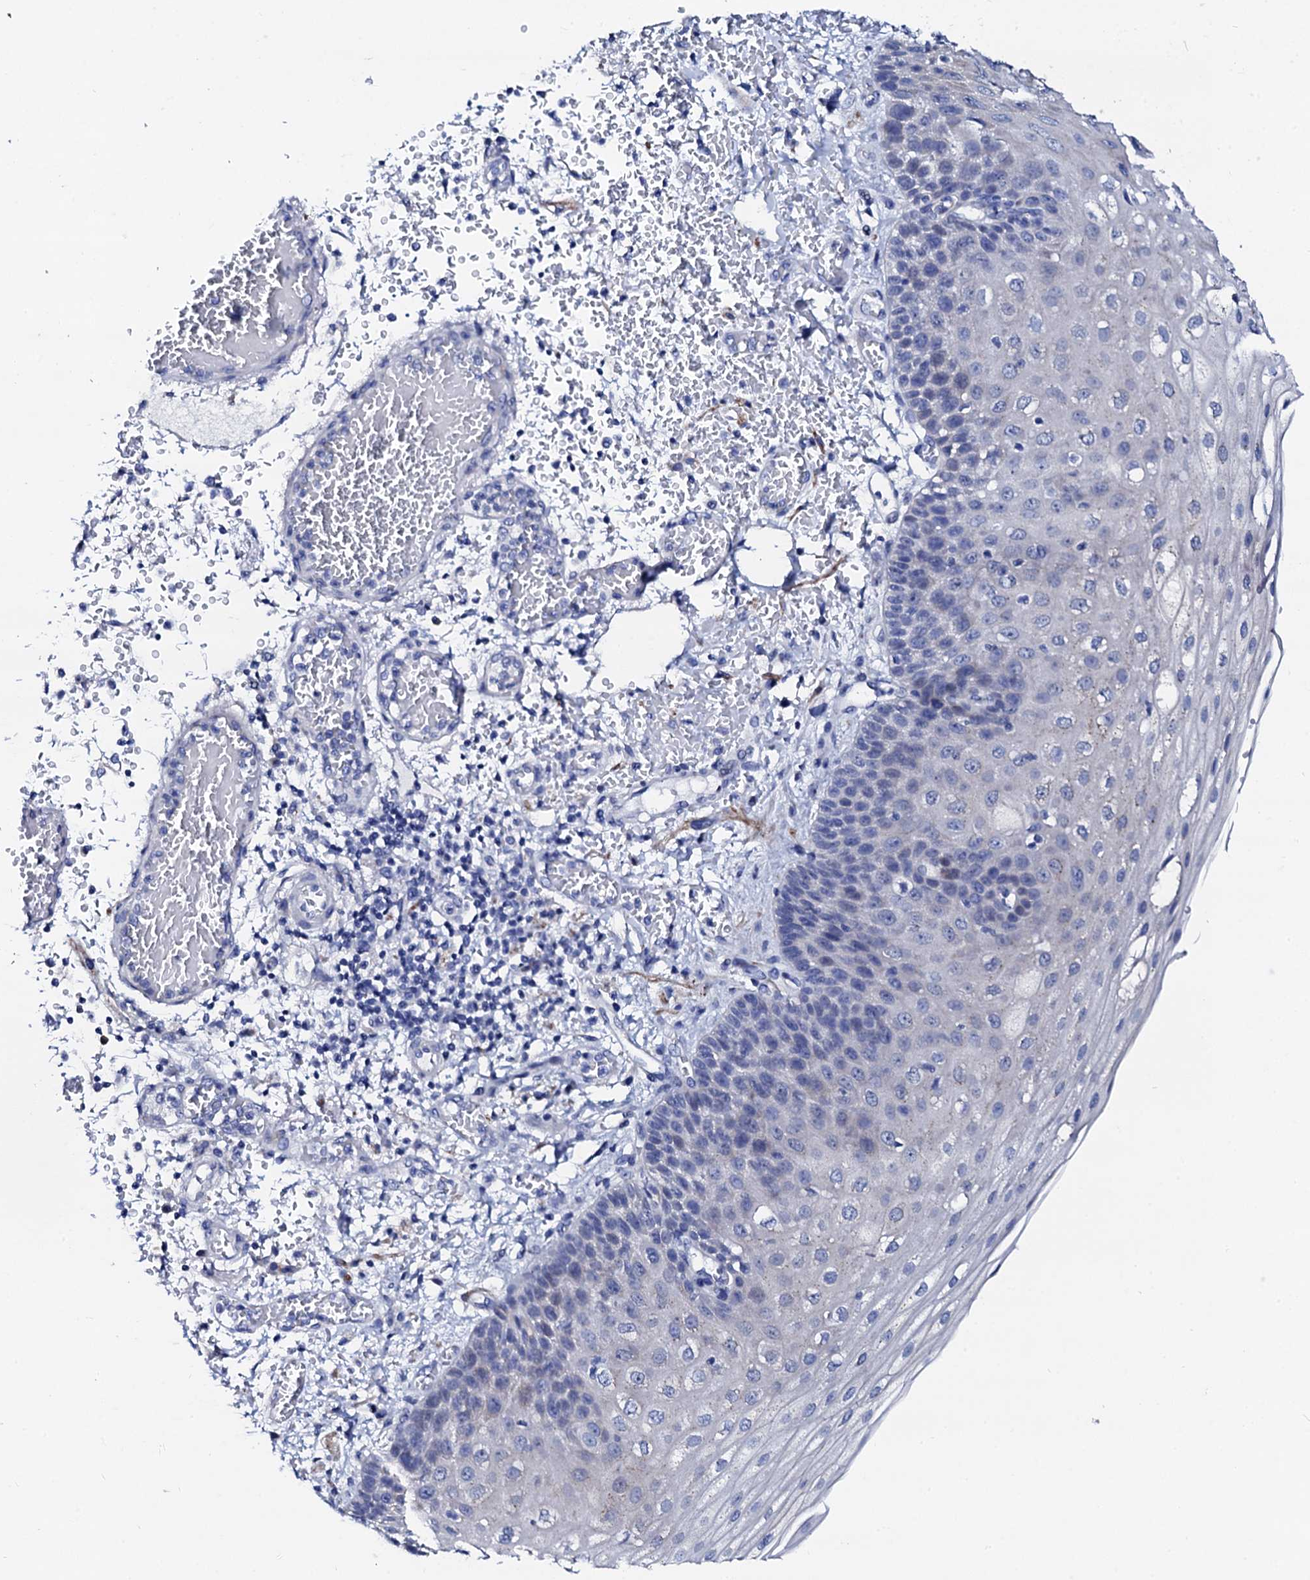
{"staining": {"intensity": "negative", "quantity": "none", "location": "none"}, "tissue": "esophagus", "cell_type": "Squamous epithelial cells", "image_type": "normal", "snomed": [{"axis": "morphology", "description": "Normal tissue, NOS"}, {"axis": "topography", "description": "Esophagus"}], "caption": "IHC image of benign esophagus: esophagus stained with DAB reveals no significant protein expression in squamous epithelial cells.", "gene": "TRDN", "patient": {"sex": "male", "age": 81}}